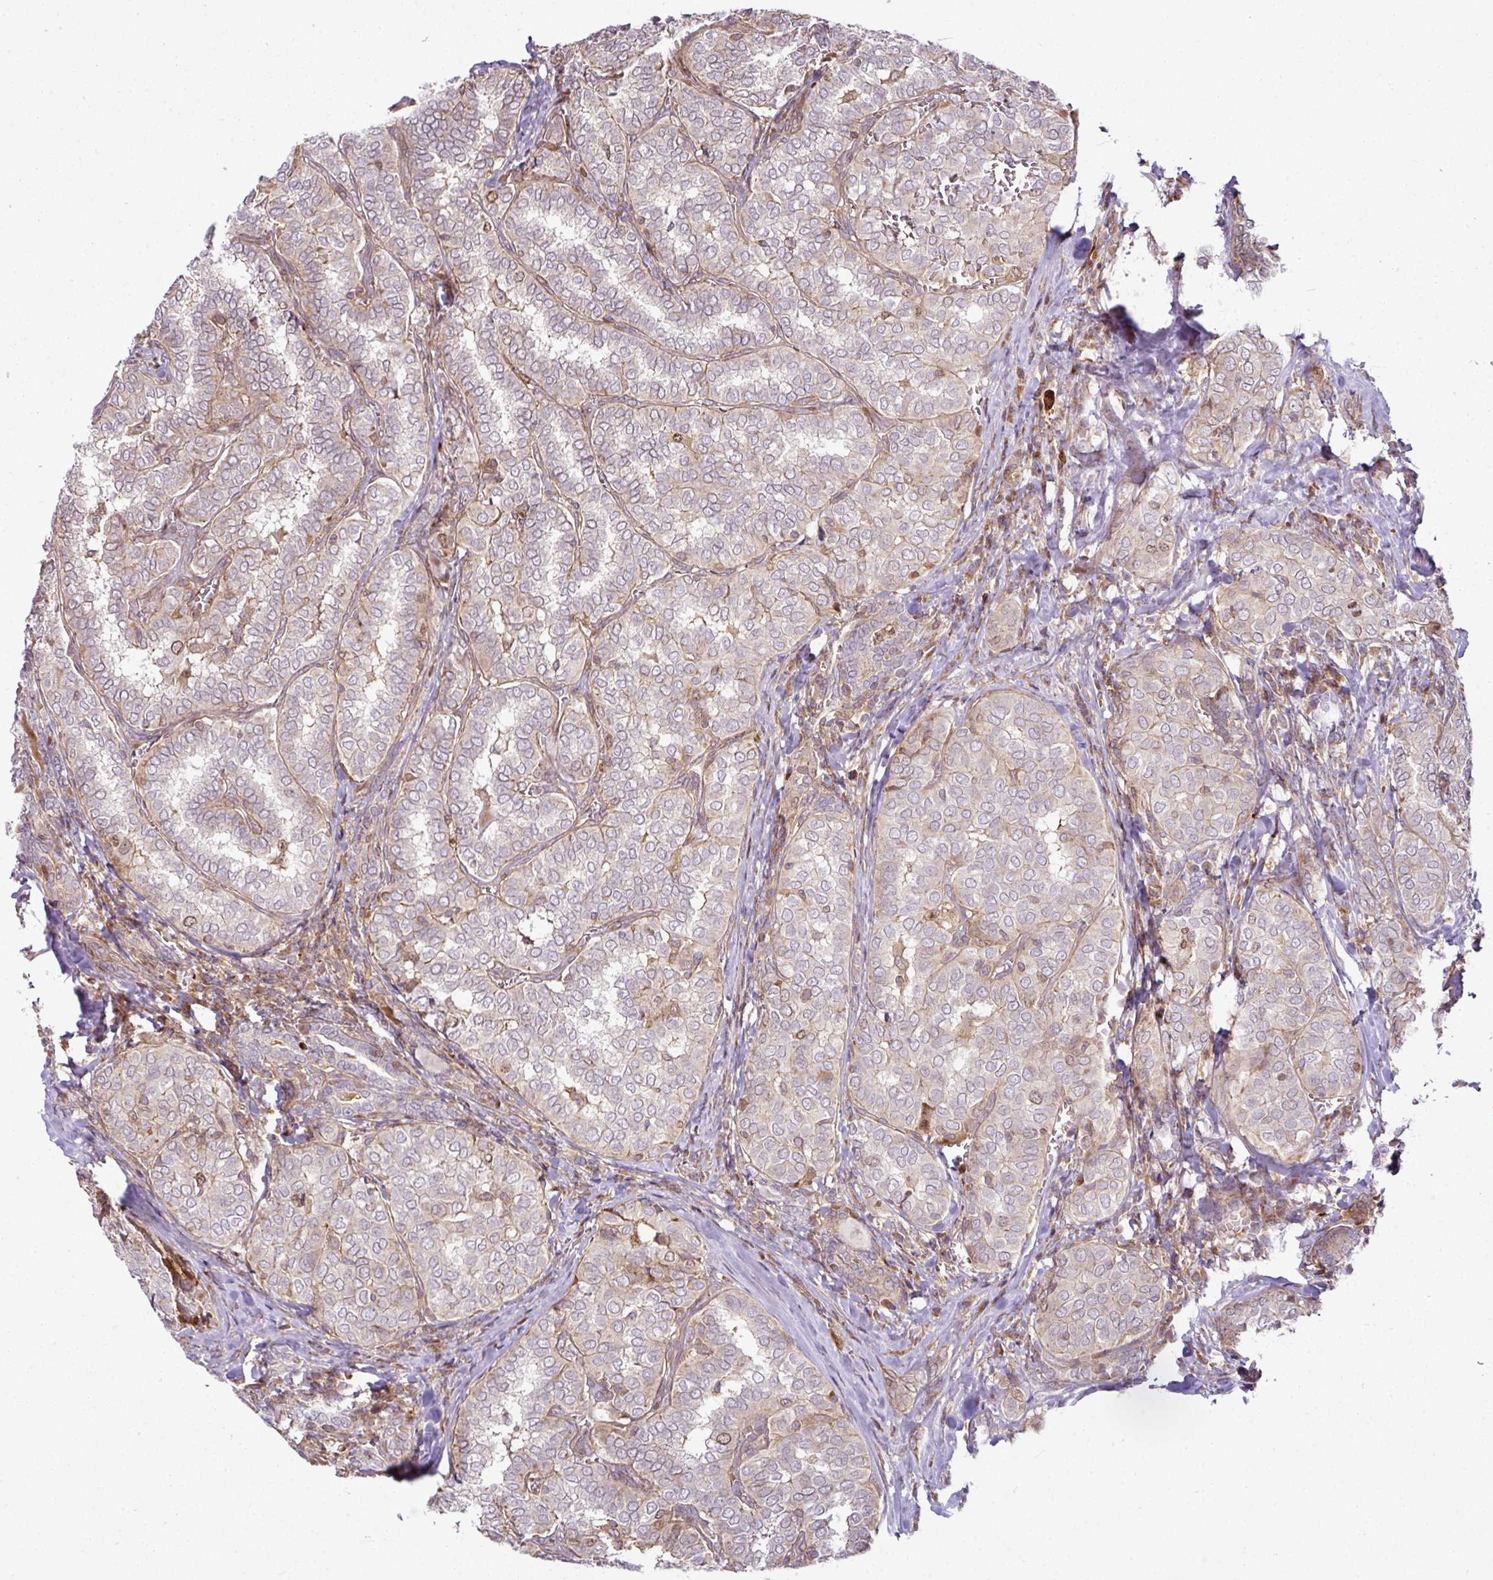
{"staining": {"intensity": "weak", "quantity": "<25%", "location": "nuclear"}, "tissue": "thyroid cancer", "cell_type": "Tumor cells", "image_type": "cancer", "snomed": [{"axis": "morphology", "description": "Papillary adenocarcinoma, NOS"}, {"axis": "topography", "description": "Thyroid gland"}], "caption": "Protein analysis of thyroid cancer reveals no significant expression in tumor cells. Nuclei are stained in blue.", "gene": "ATAT1", "patient": {"sex": "female", "age": 30}}